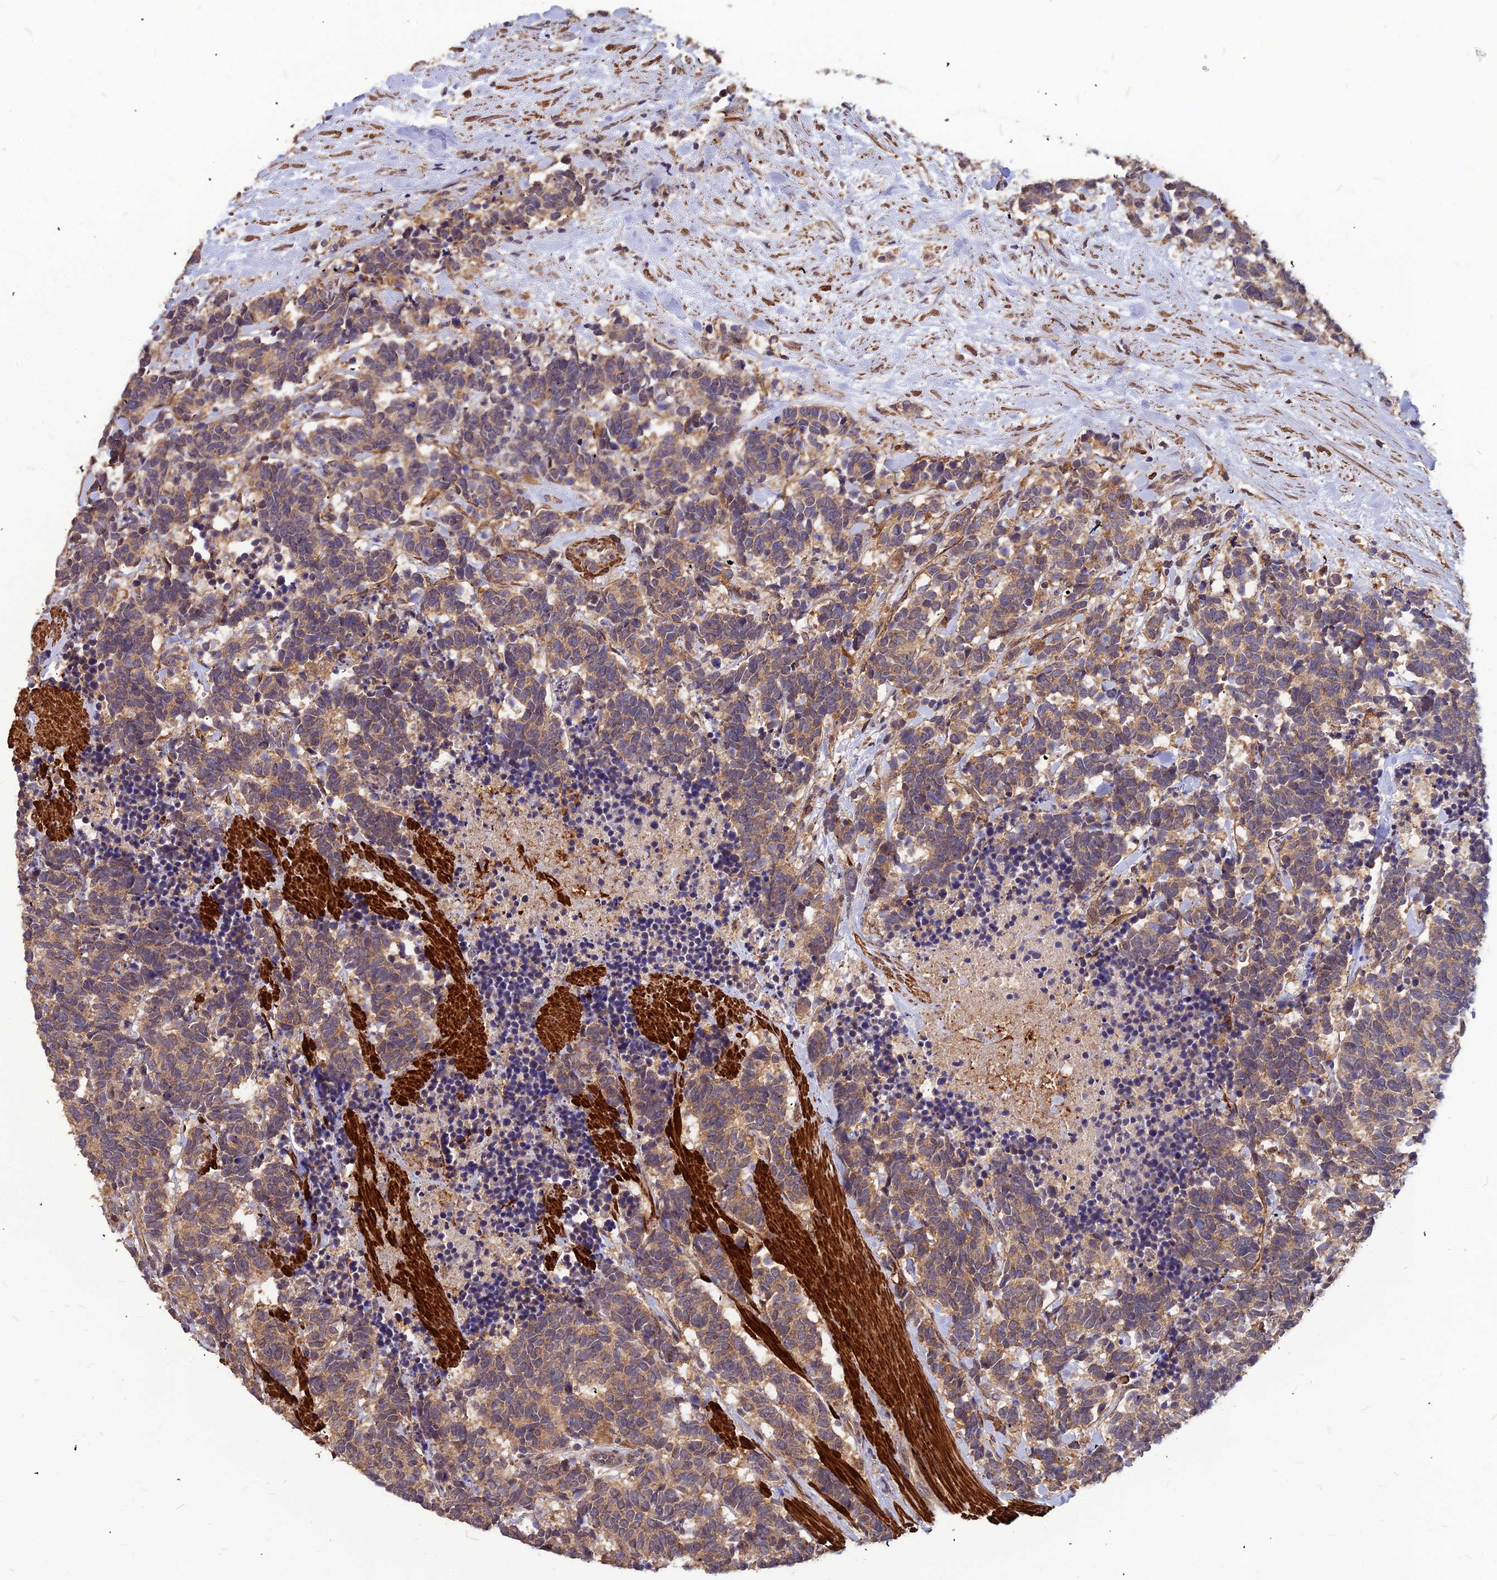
{"staining": {"intensity": "weak", "quantity": ">75%", "location": "cytoplasmic/membranous"}, "tissue": "carcinoid", "cell_type": "Tumor cells", "image_type": "cancer", "snomed": [{"axis": "morphology", "description": "Carcinoma, NOS"}, {"axis": "morphology", "description": "Carcinoid, malignant, NOS"}, {"axis": "topography", "description": "Prostate"}], "caption": "Approximately >75% of tumor cells in carcinoid reveal weak cytoplasmic/membranous protein expression as visualized by brown immunohistochemical staining.", "gene": "LEKR1", "patient": {"sex": "male", "age": 57}}